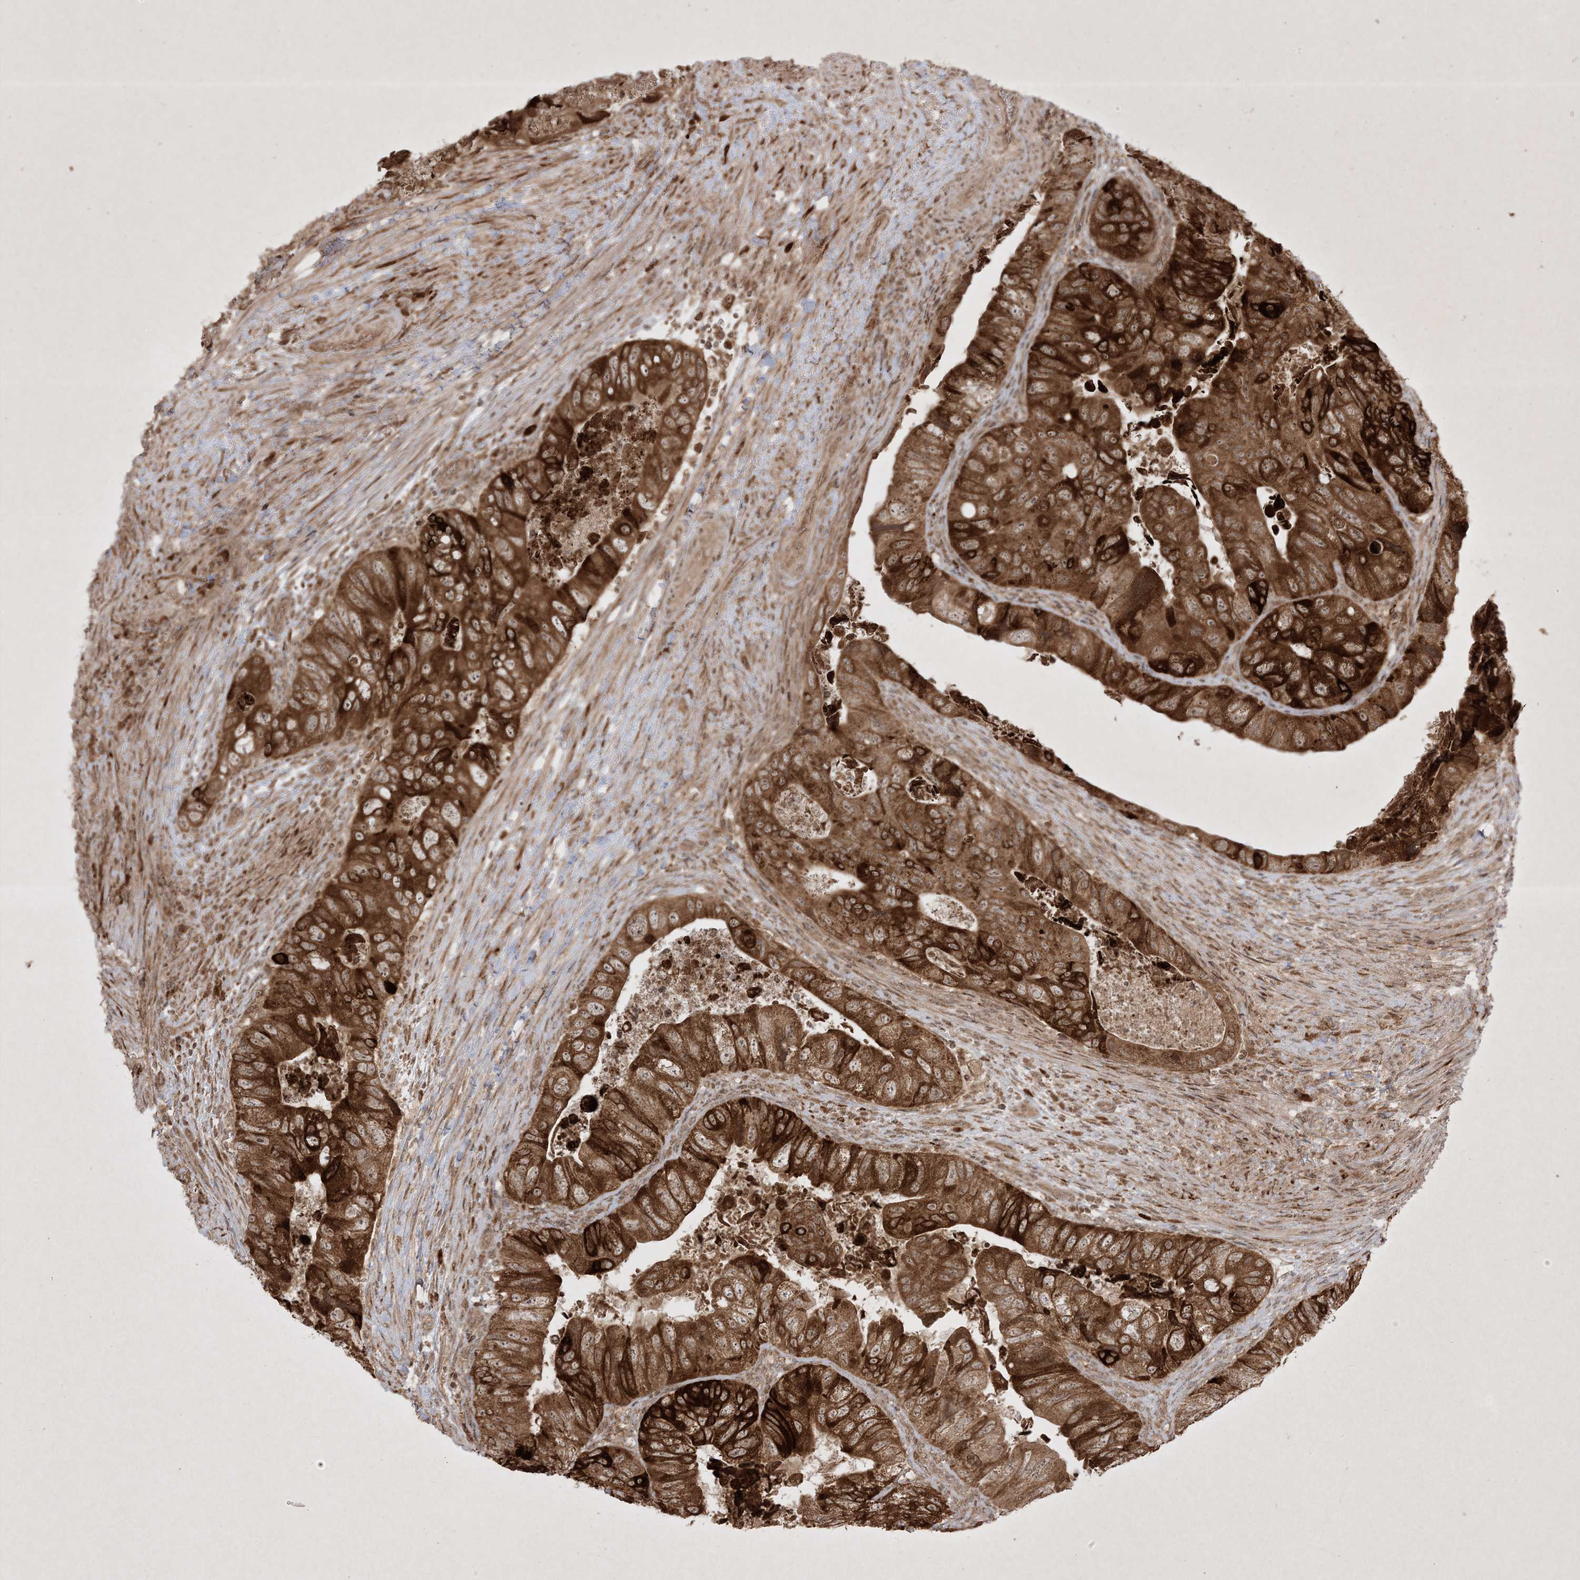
{"staining": {"intensity": "strong", "quantity": ">75%", "location": "cytoplasmic/membranous"}, "tissue": "colorectal cancer", "cell_type": "Tumor cells", "image_type": "cancer", "snomed": [{"axis": "morphology", "description": "Adenocarcinoma, NOS"}, {"axis": "topography", "description": "Rectum"}], "caption": "Colorectal cancer (adenocarcinoma) stained with DAB (3,3'-diaminobenzidine) immunohistochemistry demonstrates high levels of strong cytoplasmic/membranous positivity in approximately >75% of tumor cells.", "gene": "PTK6", "patient": {"sex": "male", "age": 63}}